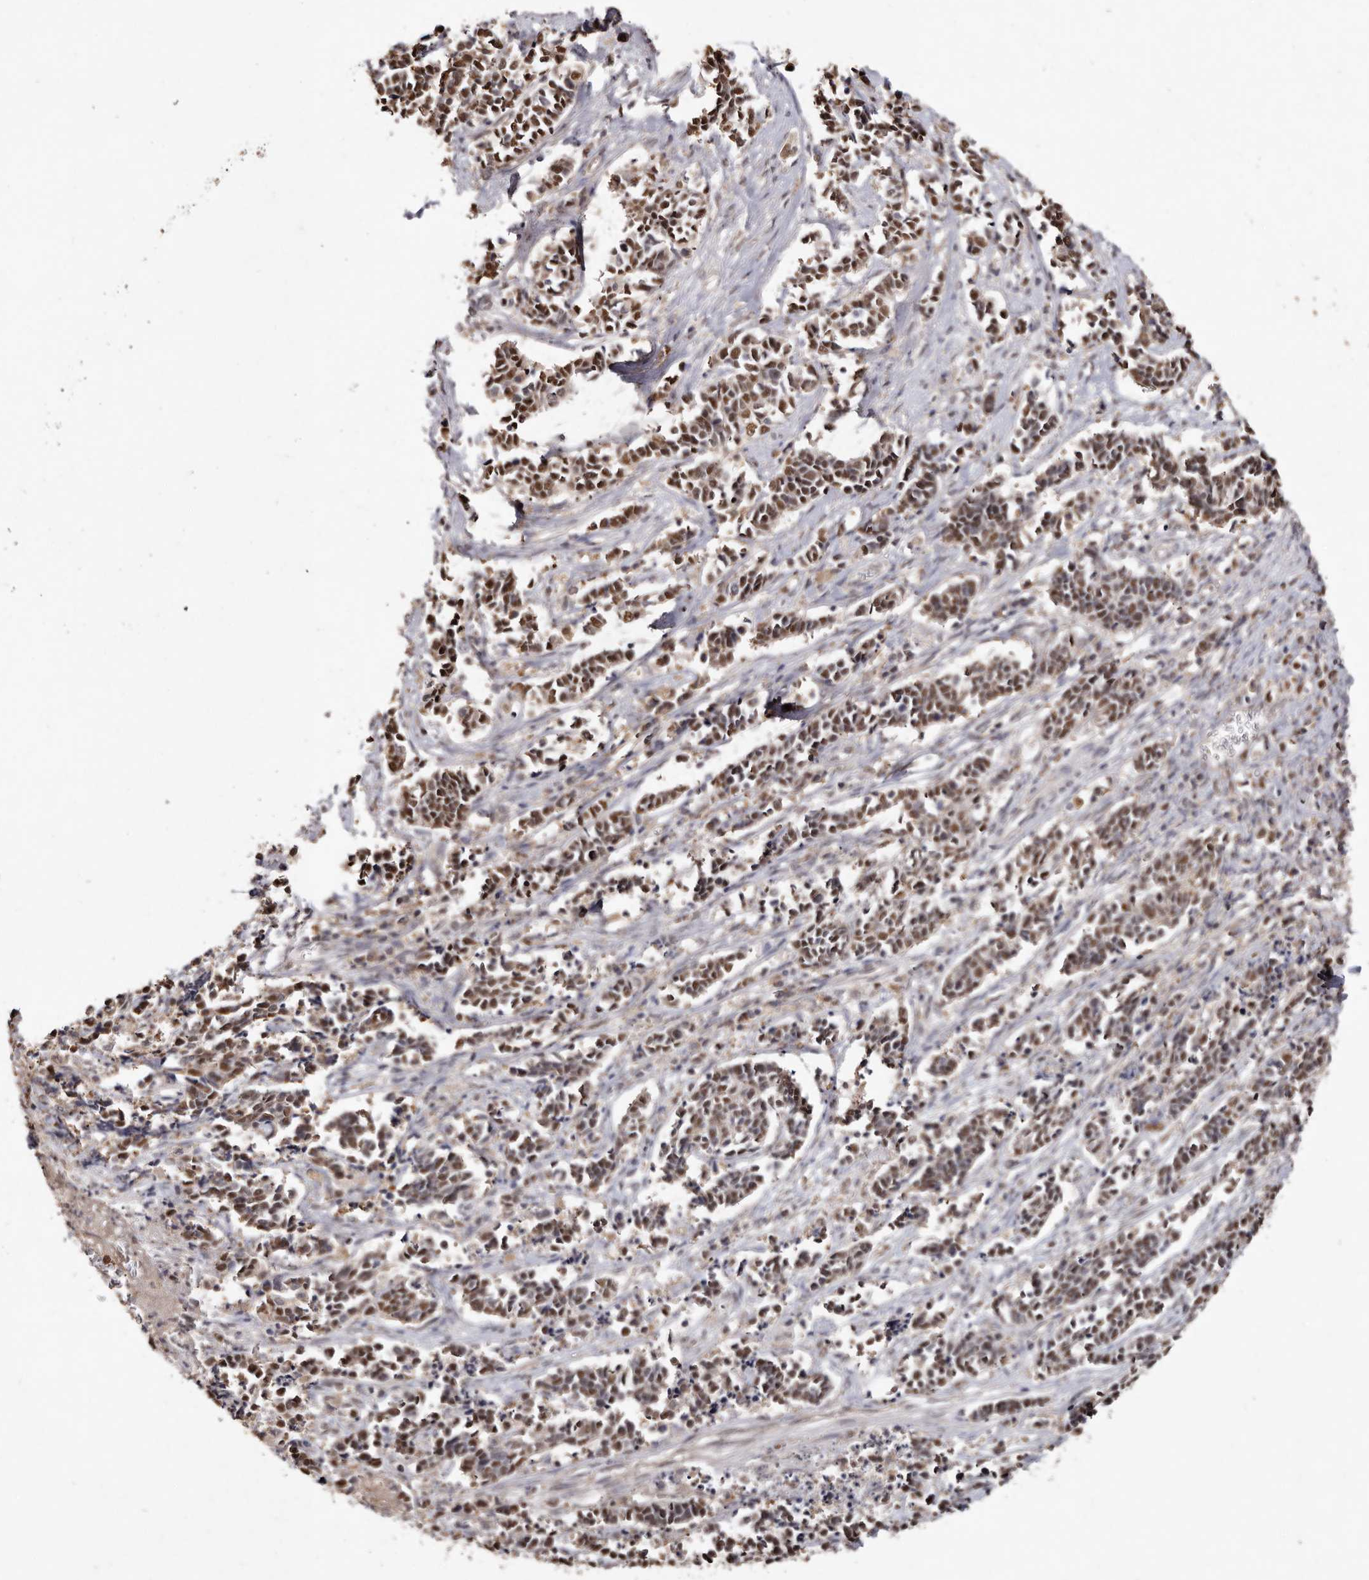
{"staining": {"intensity": "moderate", "quantity": ">75%", "location": "nuclear"}, "tissue": "cervical cancer", "cell_type": "Tumor cells", "image_type": "cancer", "snomed": [{"axis": "morphology", "description": "Normal tissue, NOS"}, {"axis": "morphology", "description": "Squamous cell carcinoma, NOS"}, {"axis": "topography", "description": "Cervix"}], "caption": "Protein staining of cervical squamous cell carcinoma tissue reveals moderate nuclear expression in about >75% of tumor cells. The protein of interest is stained brown, and the nuclei are stained in blue (DAB IHC with brightfield microscopy, high magnification).", "gene": "NOTCH1", "patient": {"sex": "female", "age": 35}}